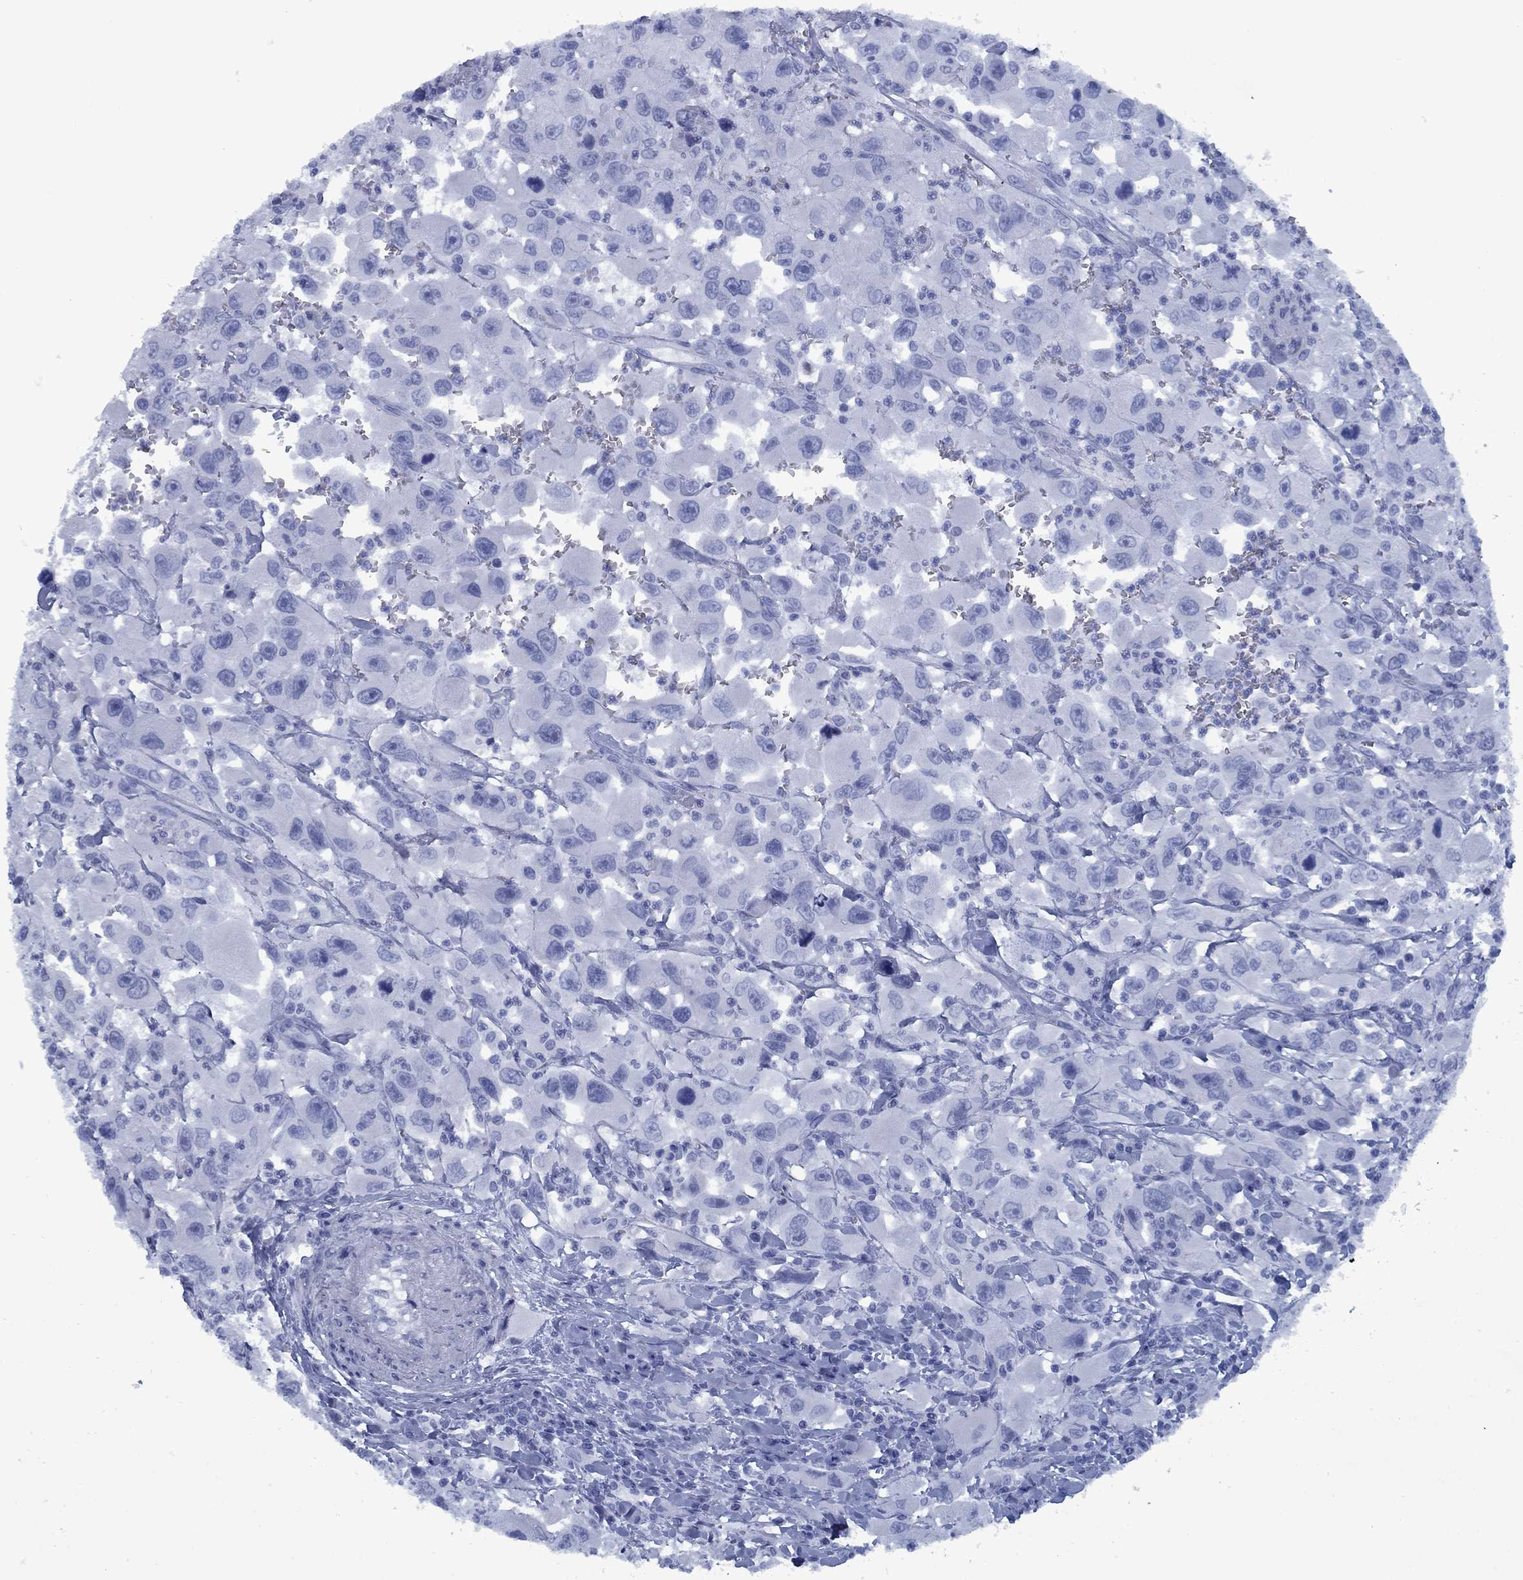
{"staining": {"intensity": "negative", "quantity": "none", "location": "none"}, "tissue": "head and neck cancer", "cell_type": "Tumor cells", "image_type": "cancer", "snomed": [{"axis": "morphology", "description": "Squamous cell carcinoma, NOS"}, {"axis": "morphology", "description": "Squamous cell carcinoma, metastatic, NOS"}, {"axis": "topography", "description": "Oral tissue"}, {"axis": "topography", "description": "Head-Neck"}], "caption": "This is an immunohistochemistry photomicrograph of human head and neck metastatic squamous cell carcinoma. There is no positivity in tumor cells.", "gene": "PNMA8A", "patient": {"sex": "female", "age": 85}}